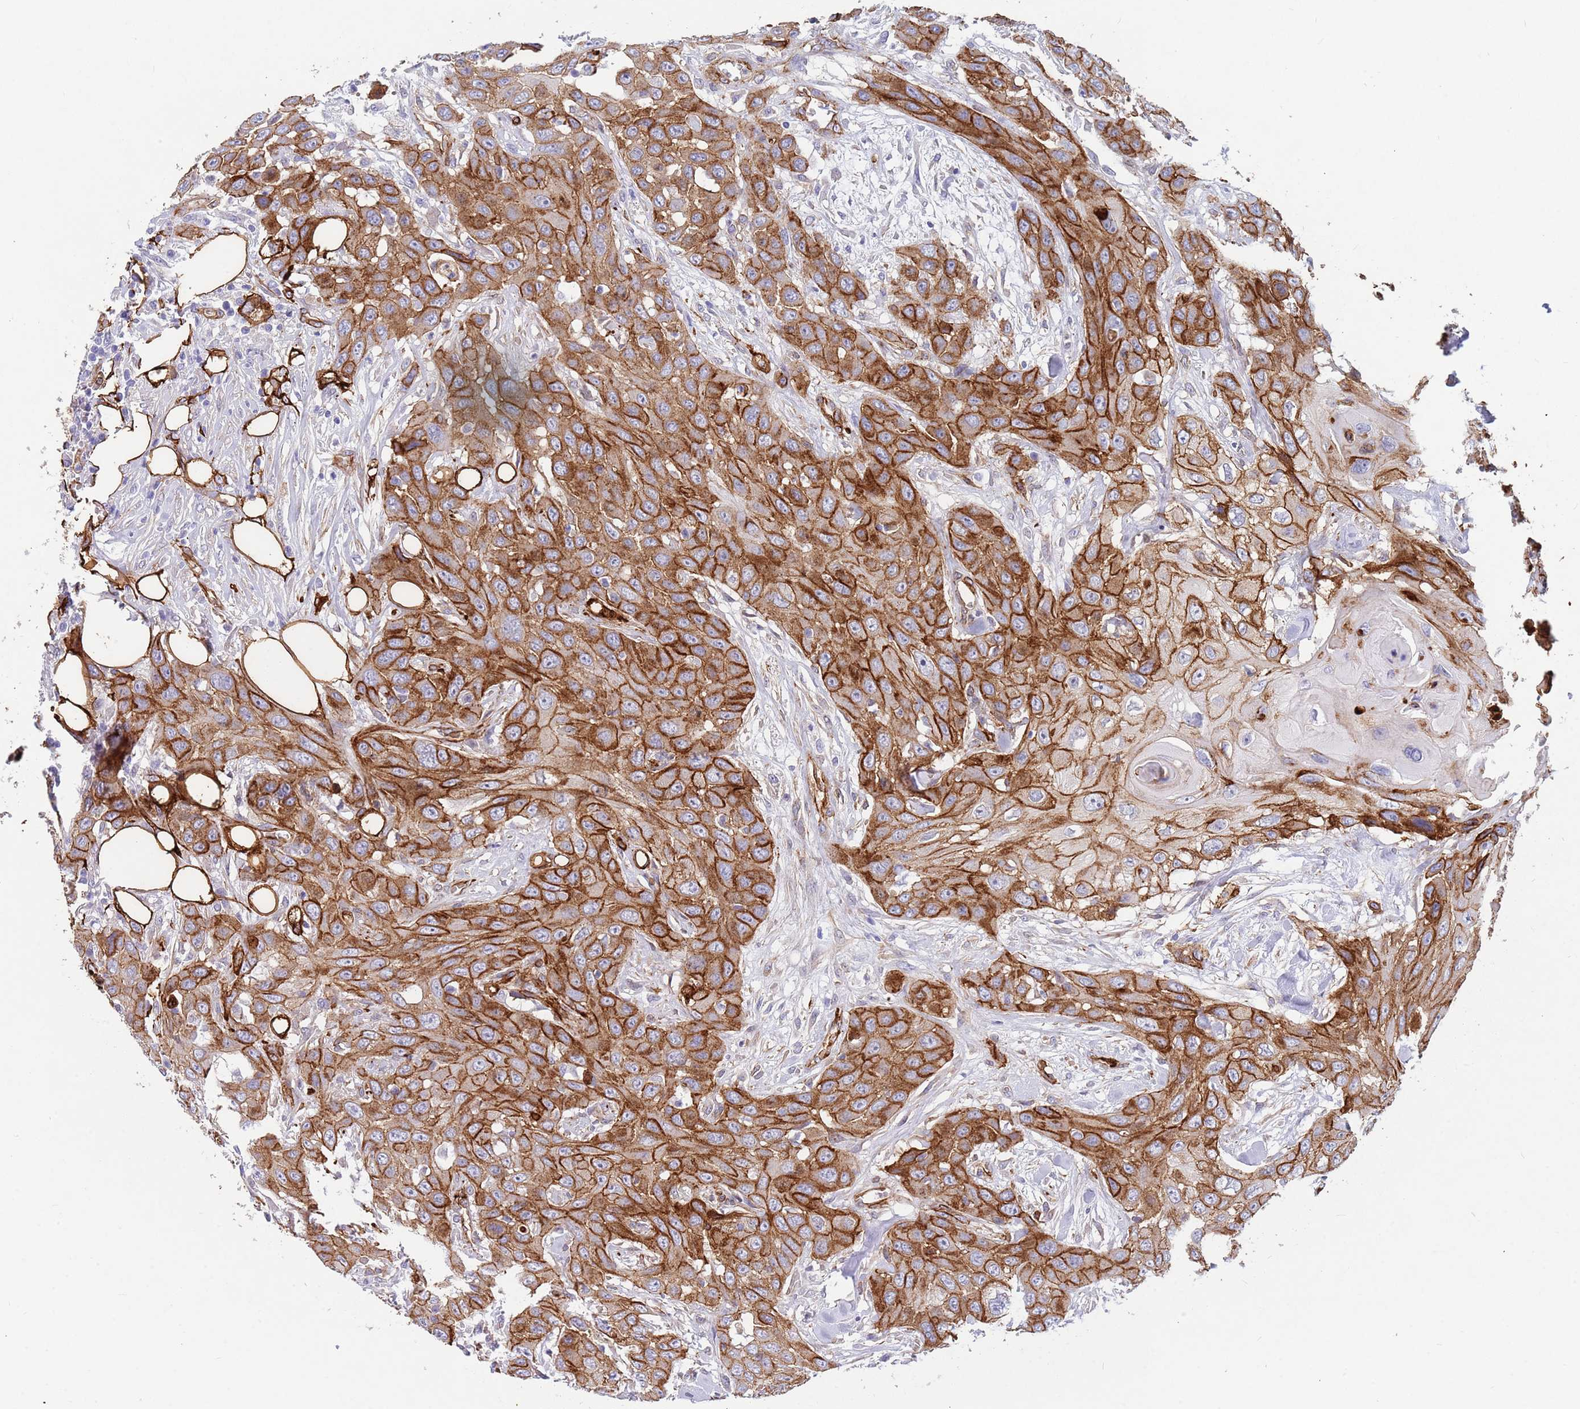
{"staining": {"intensity": "strong", "quantity": ">75%", "location": "cytoplasmic/membranous"}, "tissue": "head and neck cancer", "cell_type": "Tumor cells", "image_type": "cancer", "snomed": [{"axis": "morphology", "description": "Squamous cell carcinoma, NOS"}, {"axis": "topography", "description": "Head-Neck"}], "caption": "A high-resolution histopathology image shows immunohistochemistry (IHC) staining of head and neck cancer (squamous cell carcinoma), which reveals strong cytoplasmic/membranous staining in approximately >75% of tumor cells.", "gene": "CAV2", "patient": {"sex": "male", "age": 81}}